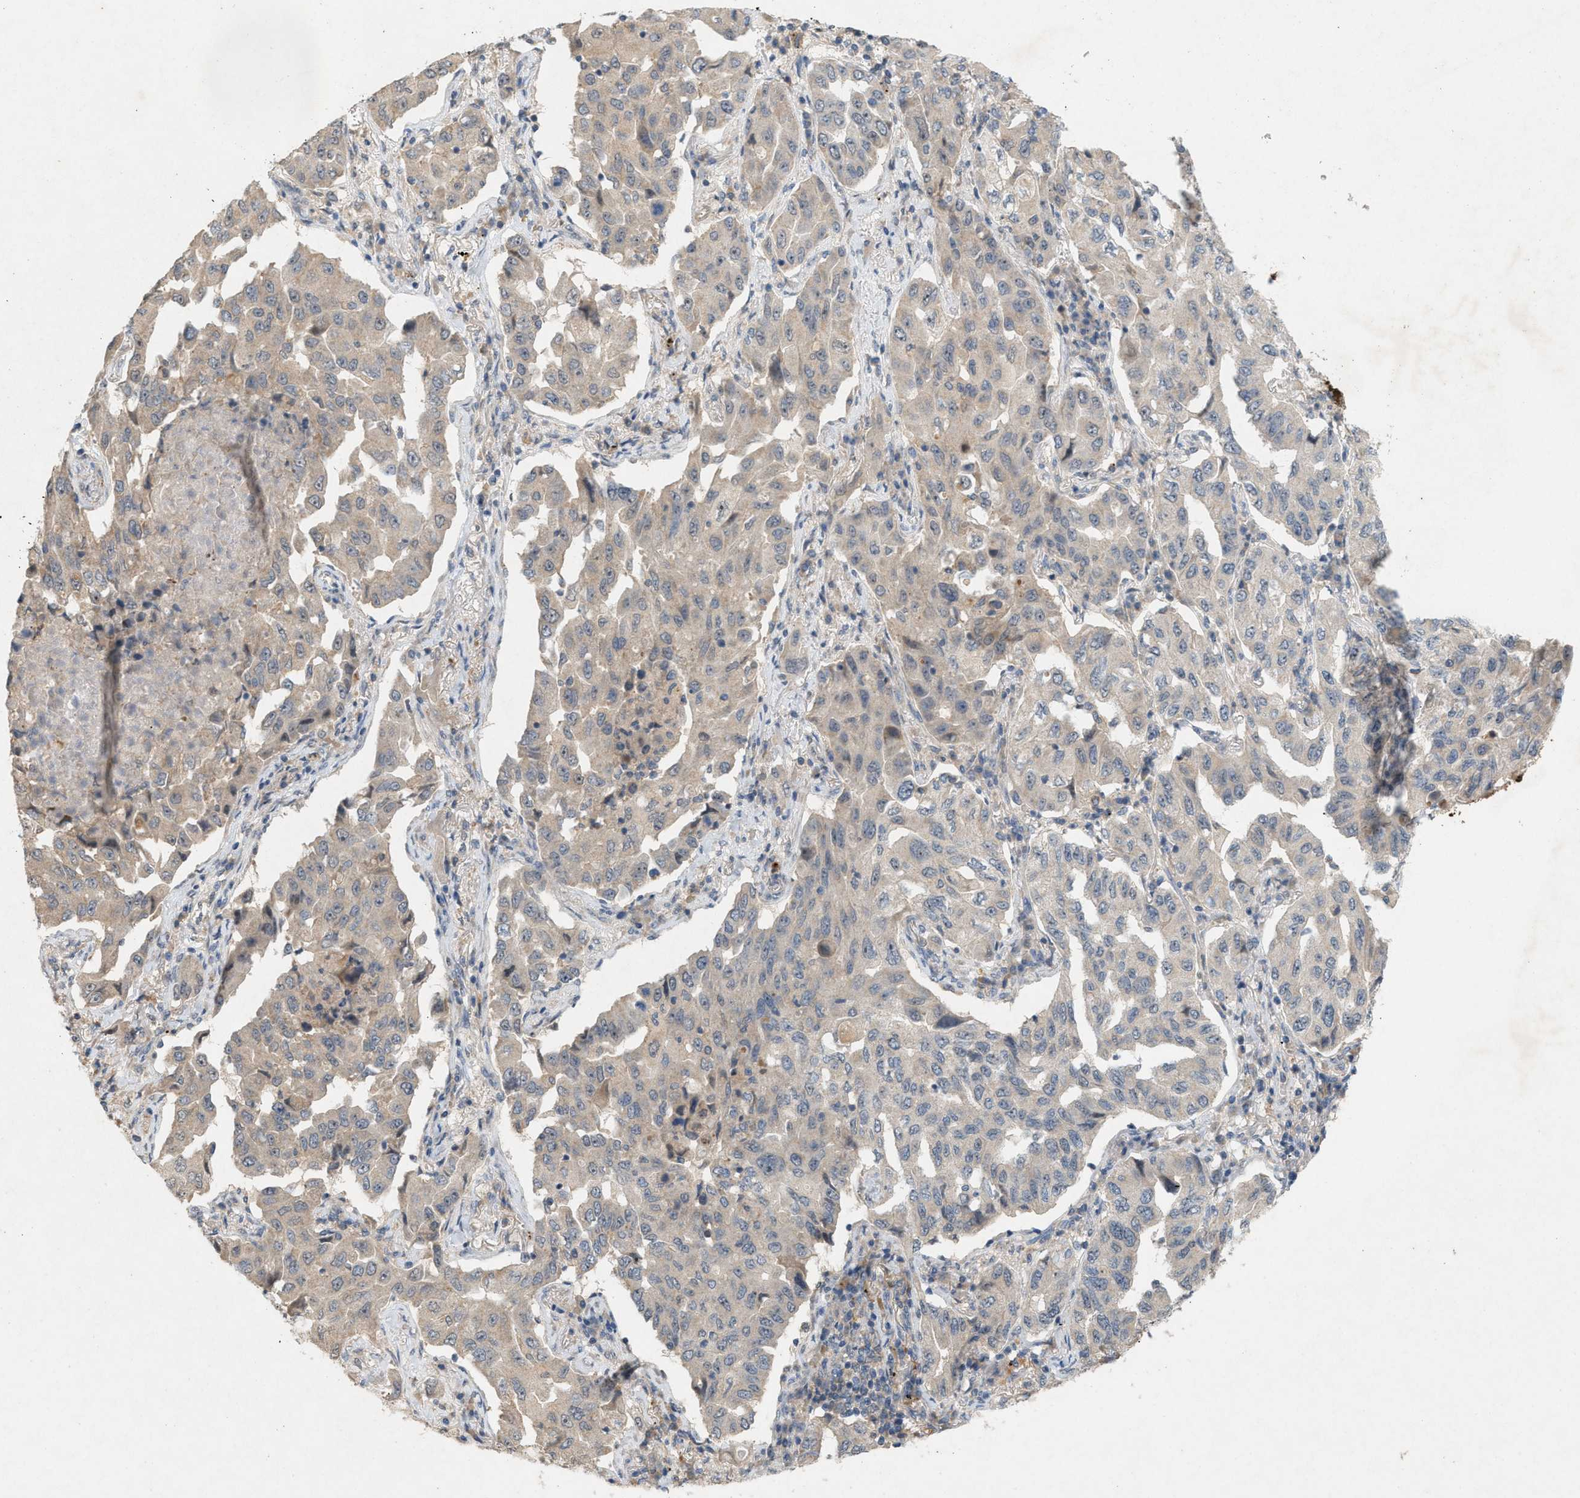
{"staining": {"intensity": "negative", "quantity": "none", "location": "none"}, "tissue": "lung cancer", "cell_type": "Tumor cells", "image_type": "cancer", "snomed": [{"axis": "morphology", "description": "Adenocarcinoma, NOS"}, {"axis": "topography", "description": "Lung"}], "caption": "This histopathology image is of lung cancer (adenocarcinoma) stained with immunohistochemistry (IHC) to label a protein in brown with the nuclei are counter-stained blue. There is no expression in tumor cells.", "gene": "DCAF7", "patient": {"sex": "female", "age": 65}}